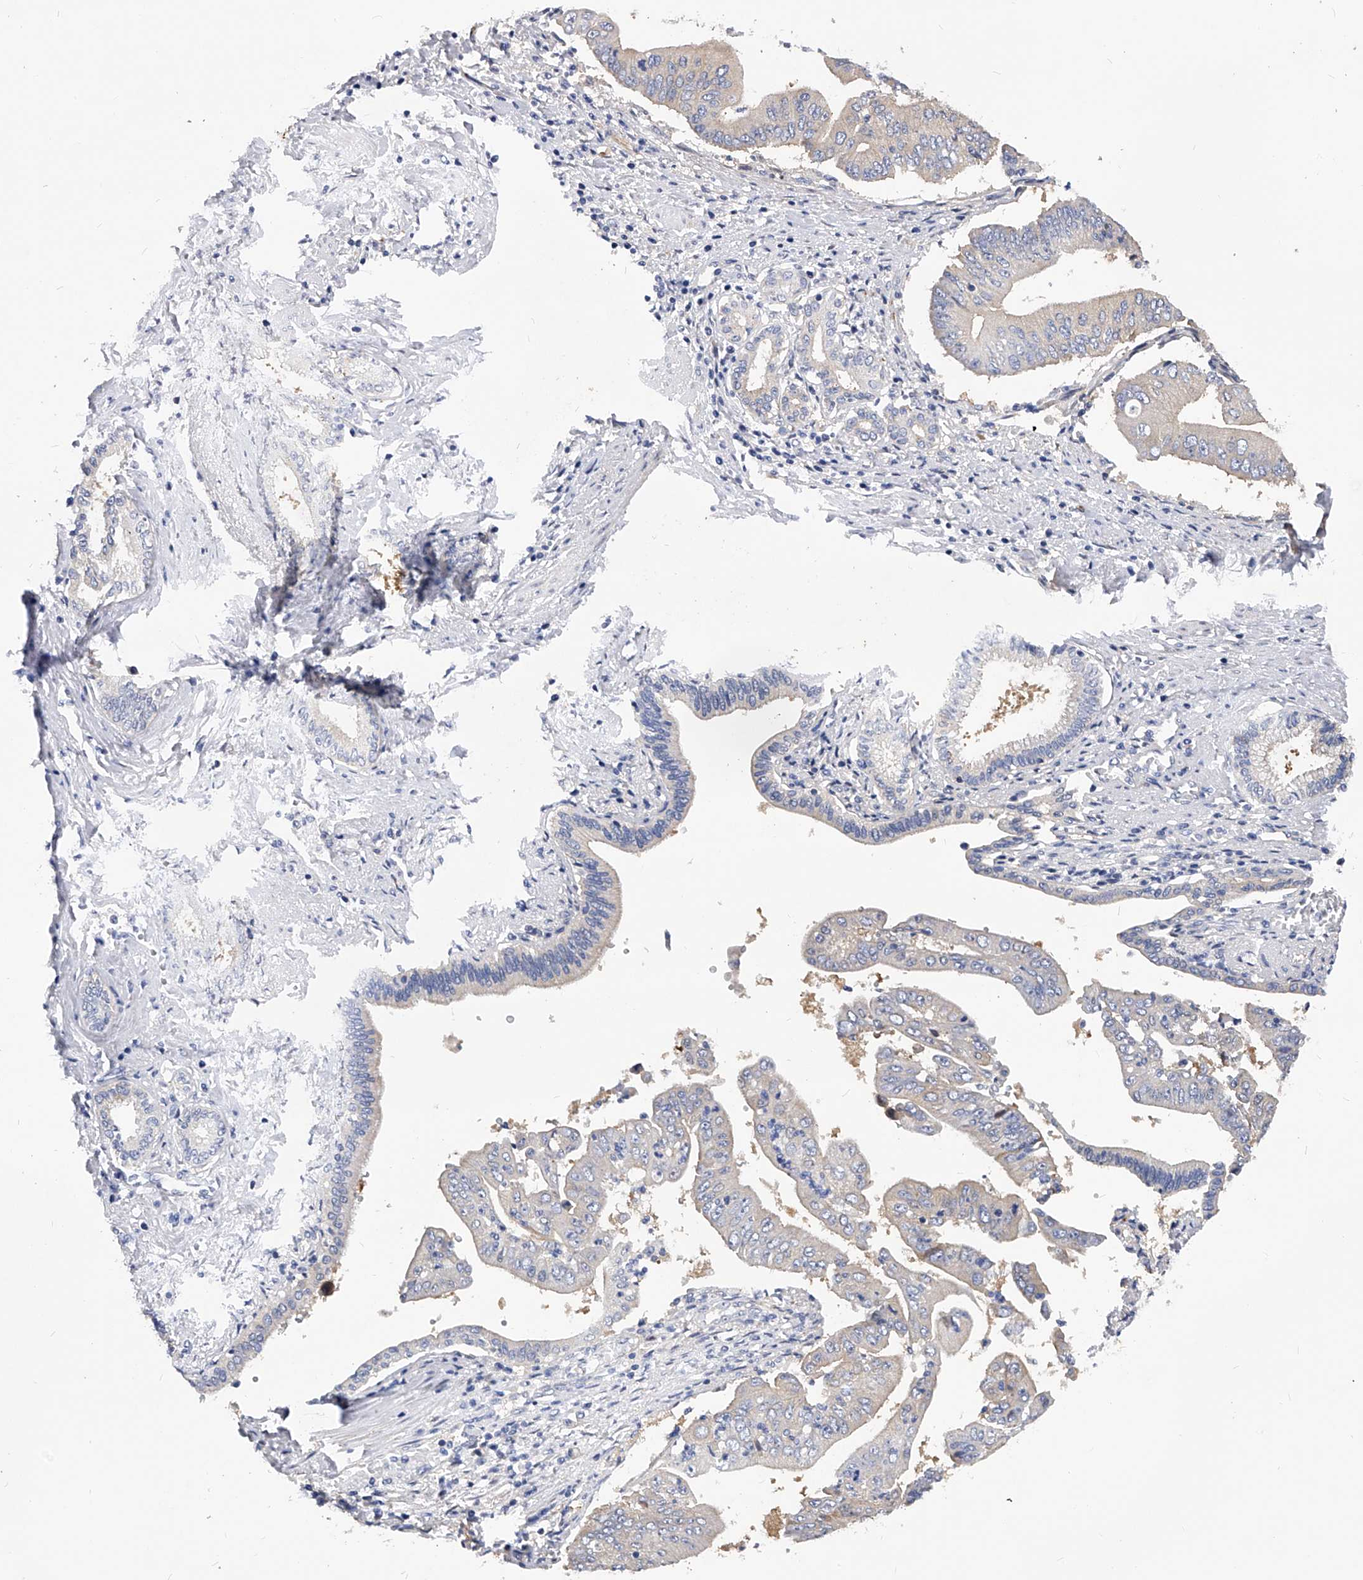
{"staining": {"intensity": "negative", "quantity": "none", "location": "none"}, "tissue": "pancreatic cancer", "cell_type": "Tumor cells", "image_type": "cancer", "snomed": [{"axis": "morphology", "description": "Adenocarcinoma, NOS"}, {"axis": "topography", "description": "Pancreas"}], "caption": "Immunohistochemistry photomicrograph of neoplastic tissue: adenocarcinoma (pancreatic) stained with DAB shows no significant protein expression in tumor cells.", "gene": "PPP5C", "patient": {"sex": "female", "age": 77}}